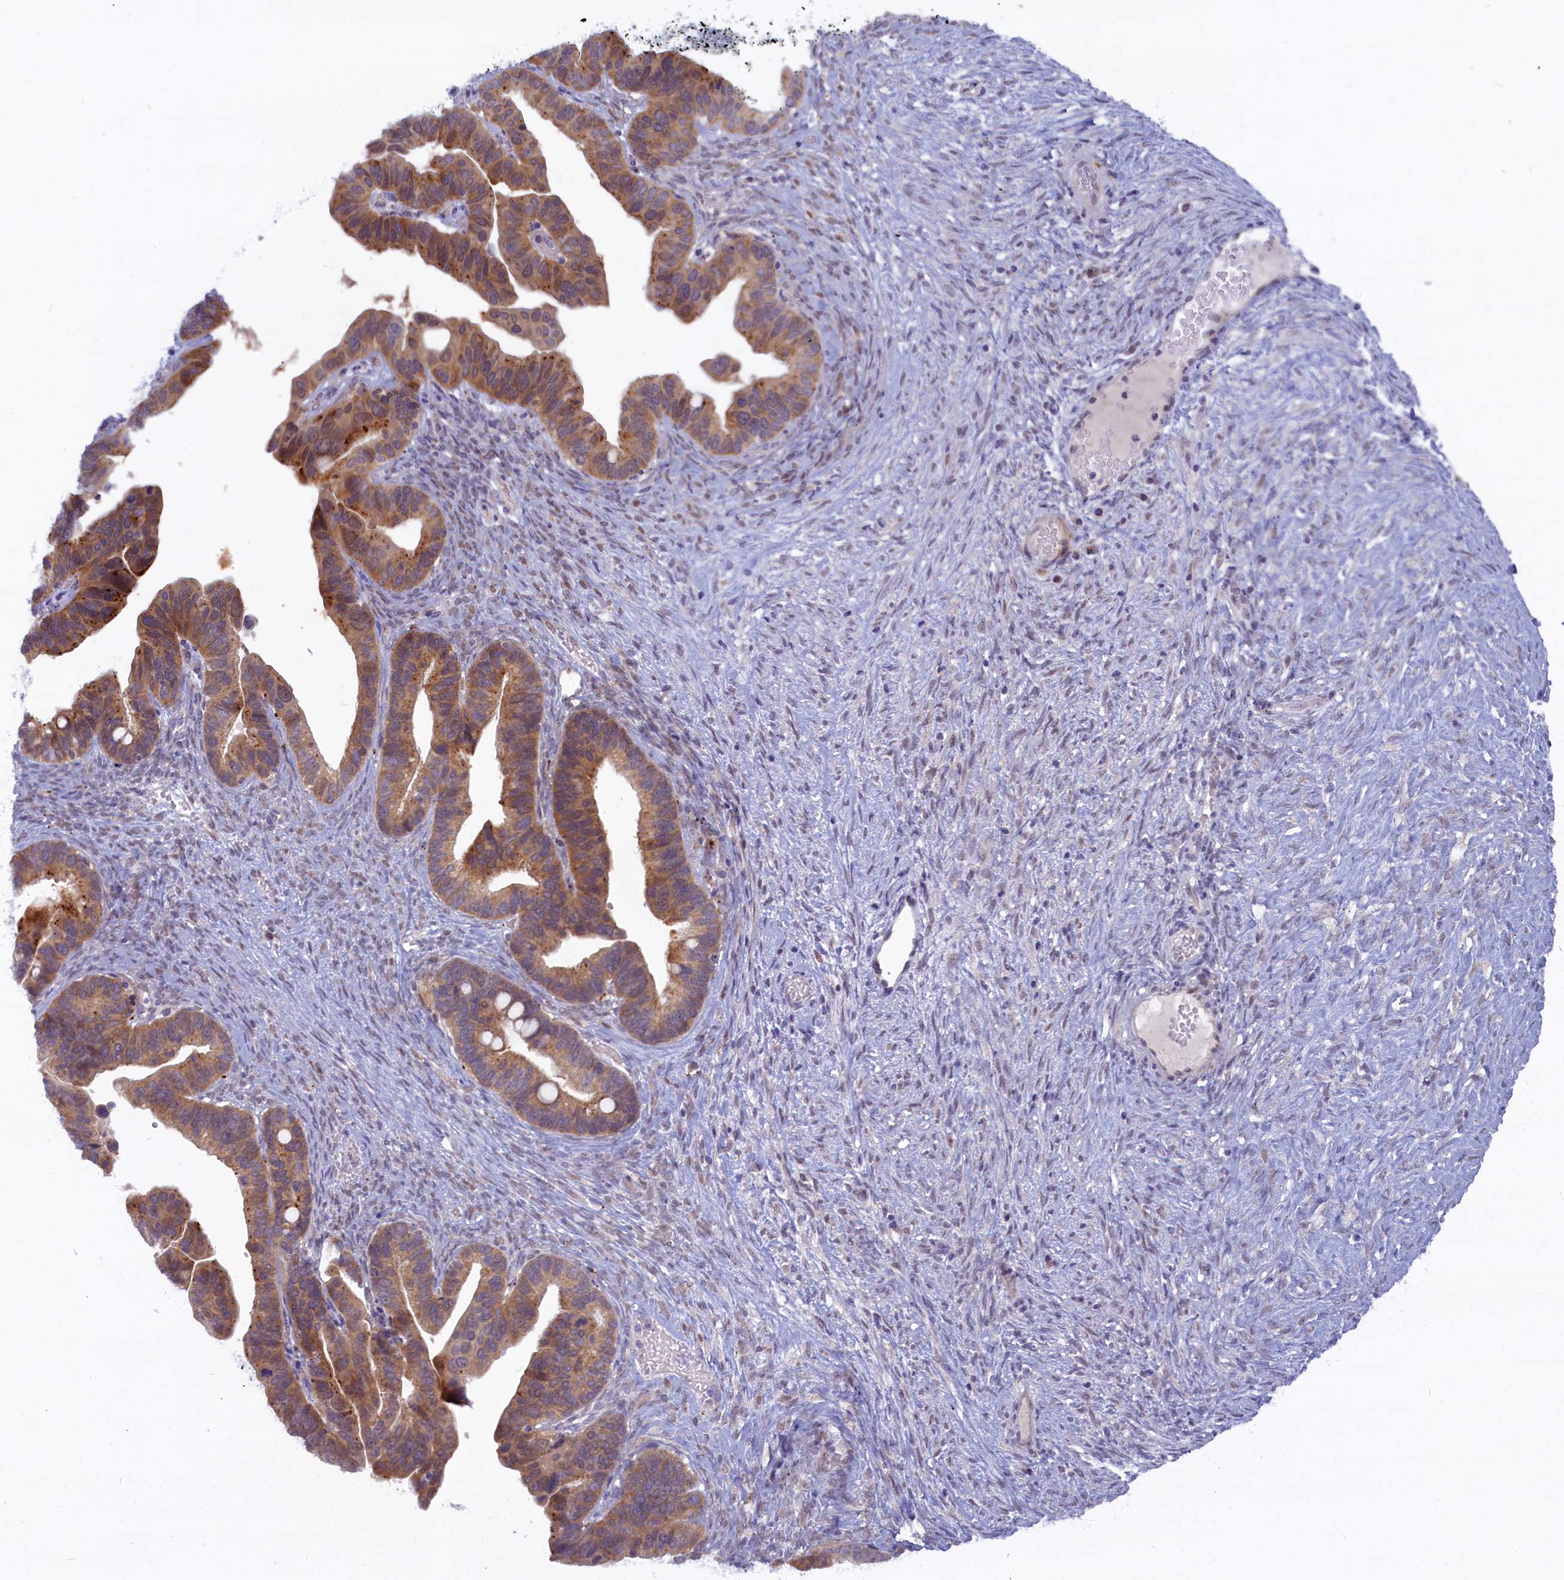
{"staining": {"intensity": "moderate", "quantity": ">75%", "location": "cytoplasmic/membranous"}, "tissue": "ovarian cancer", "cell_type": "Tumor cells", "image_type": "cancer", "snomed": [{"axis": "morphology", "description": "Cystadenocarcinoma, serous, NOS"}, {"axis": "topography", "description": "Ovary"}], "caption": "Human ovarian cancer stained with a brown dye demonstrates moderate cytoplasmic/membranous positive staining in about >75% of tumor cells.", "gene": "FCSK", "patient": {"sex": "female", "age": 56}}